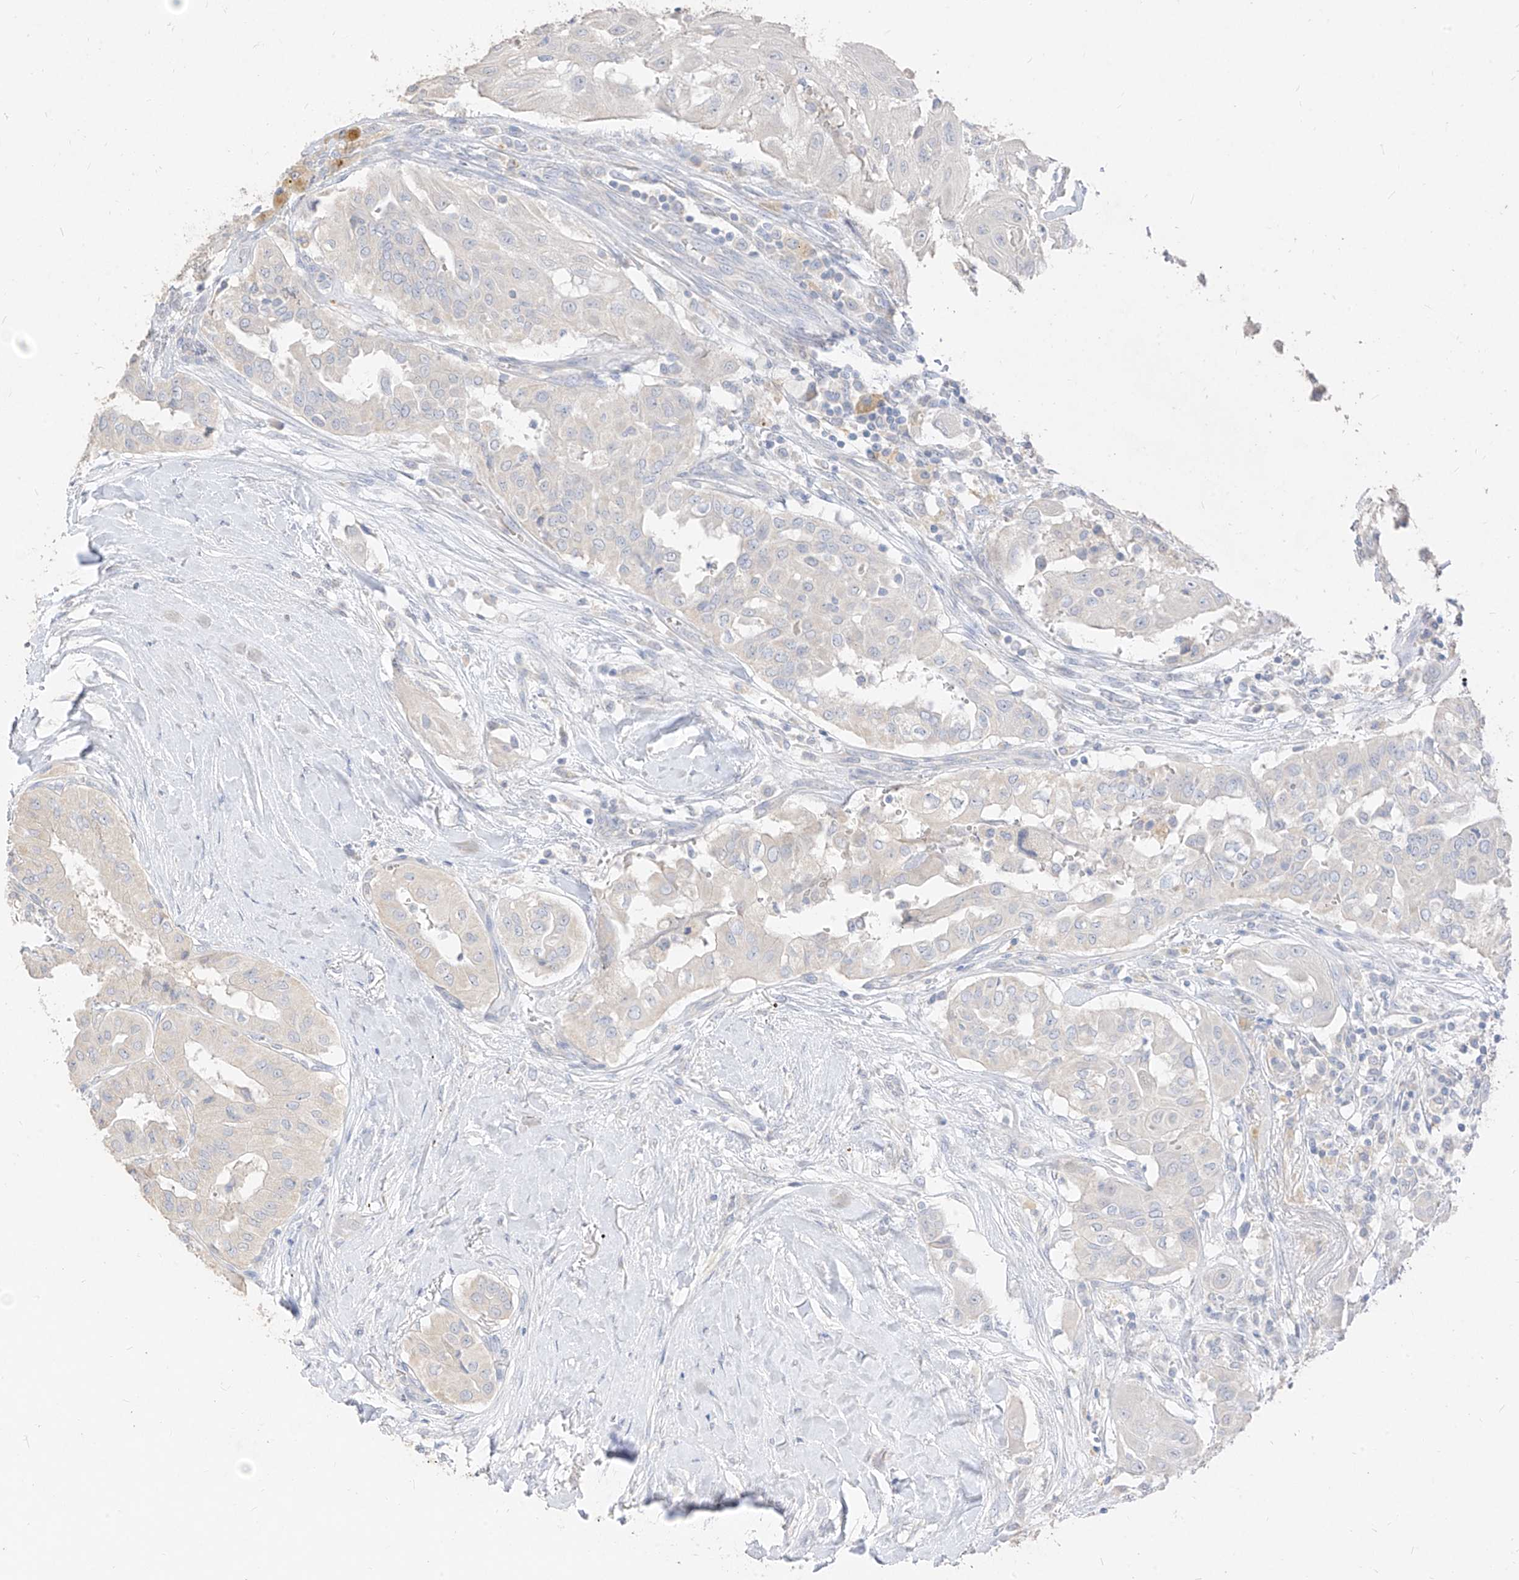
{"staining": {"intensity": "negative", "quantity": "none", "location": "none"}, "tissue": "thyroid cancer", "cell_type": "Tumor cells", "image_type": "cancer", "snomed": [{"axis": "morphology", "description": "Papillary adenocarcinoma, NOS"}, {"axis": "topography", "description": "Thyroid gland"}], "caption": "The photomicrograph shows no significant expression in tumor cells of thyroid cancer (papillary adenocarcinoma). (Brightfield microscopy of DAB IHC at high magnification).", "gene": "ZZEF1", "patient": {"sex": "female", "age": 59}}